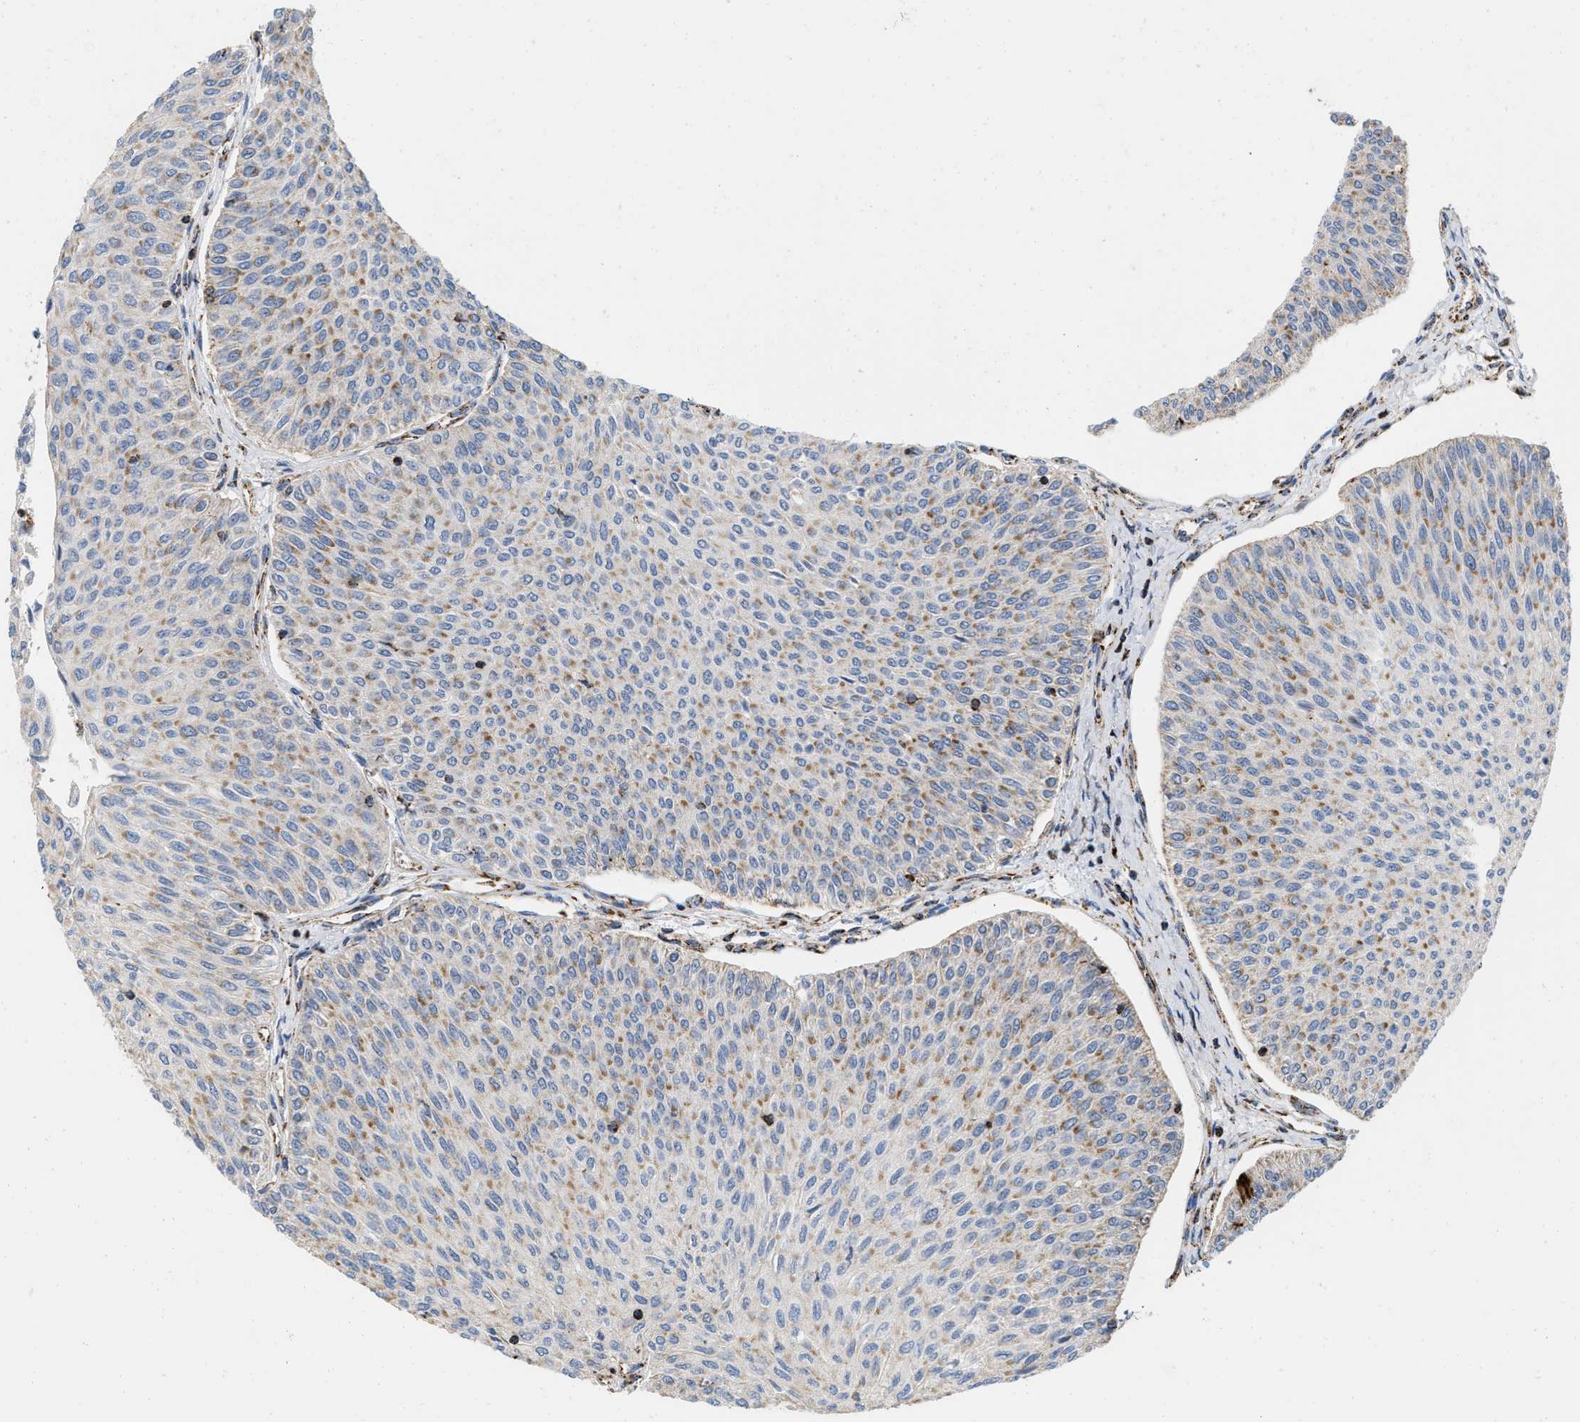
{"staining": {"intensity": "moderate", "quantity": ">75%", "location": "cytoplasmic/membranous"}, "tissue": "urothelial cancer", "cell_type": "Tumor cells", "image_type": "cancer", "snomed": [{"axis": "morphology", "description": "Urothelial carcinoma, Low grade"}, {"axis": "topography", "description": "Urinary bladder"}], "caption": "Brown immunohistochemical staining in human urothelial cancer exhibits moderate cytoplasmic/membranous staining in about >75% of tumor cells.", "gene": "GRB10", "patient": {"sex": "male", "age": 78}}